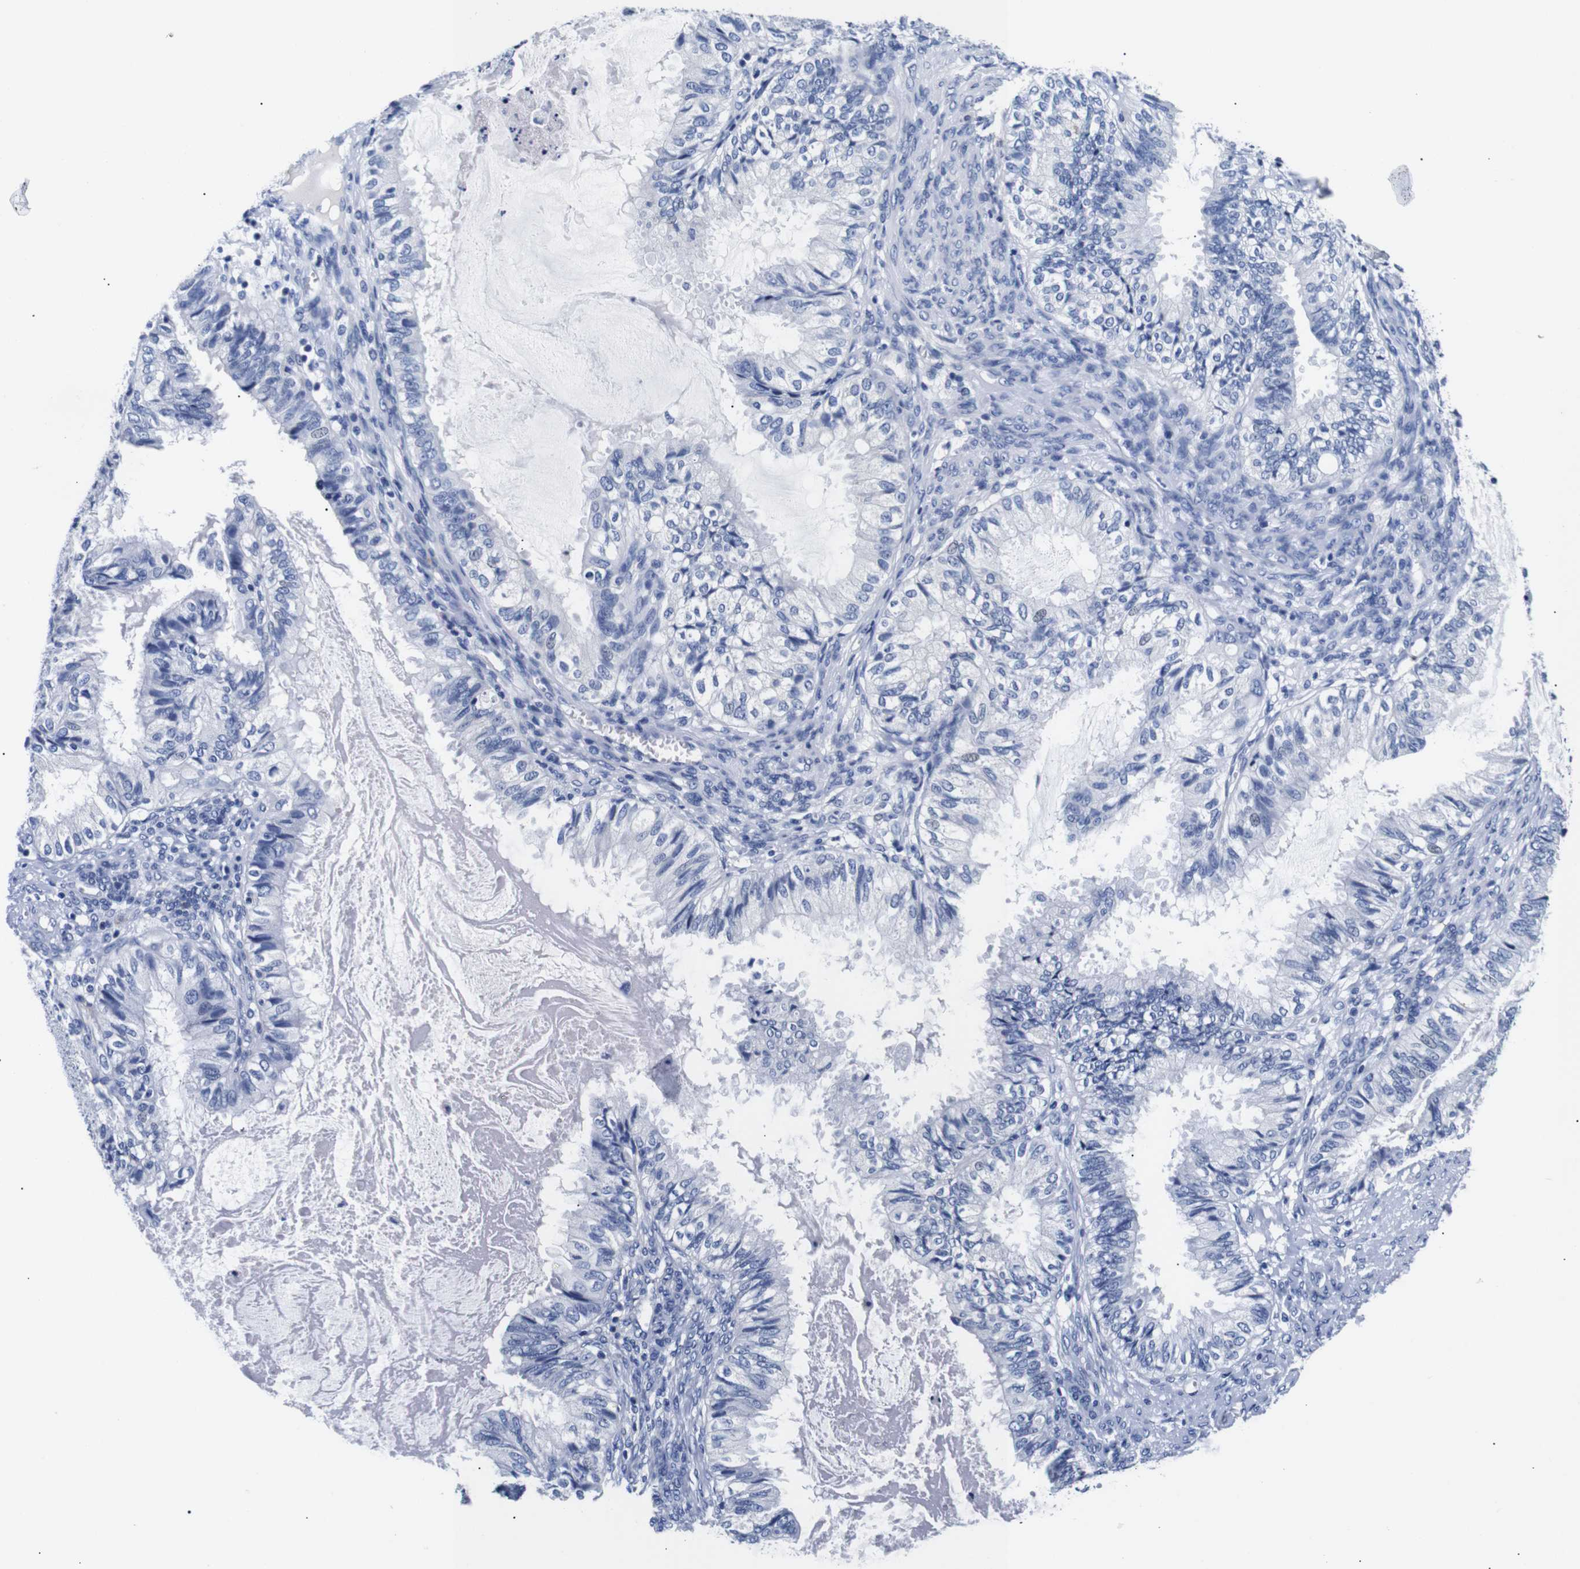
{"staining": {"intensity": "negative", "quantity": "none", "location": "none"}, "tissue": "cervical cancer", "cell_type": "Tumor cells", "image_type": "cancer", "snomed": [{"axis": "morphology", "description": "Normal tissue, NOS"}, {"axis": "morphology", "description": "Adenocarcinoma, NOS"}, {"axis": "topography", "description": "Cervix"}, {"axis": "topography", "description": "Endometrium"}], "caption": "There is no significant staining in tumor cells of cervical cancer. Brightfield microscopy of immunohistochemistry (IHC) stained with DAB (brown) and hematoxylin (blue), captured at high magnification.", "gene": "GAP43", "patient": {"sex": "female", "age": 86}}